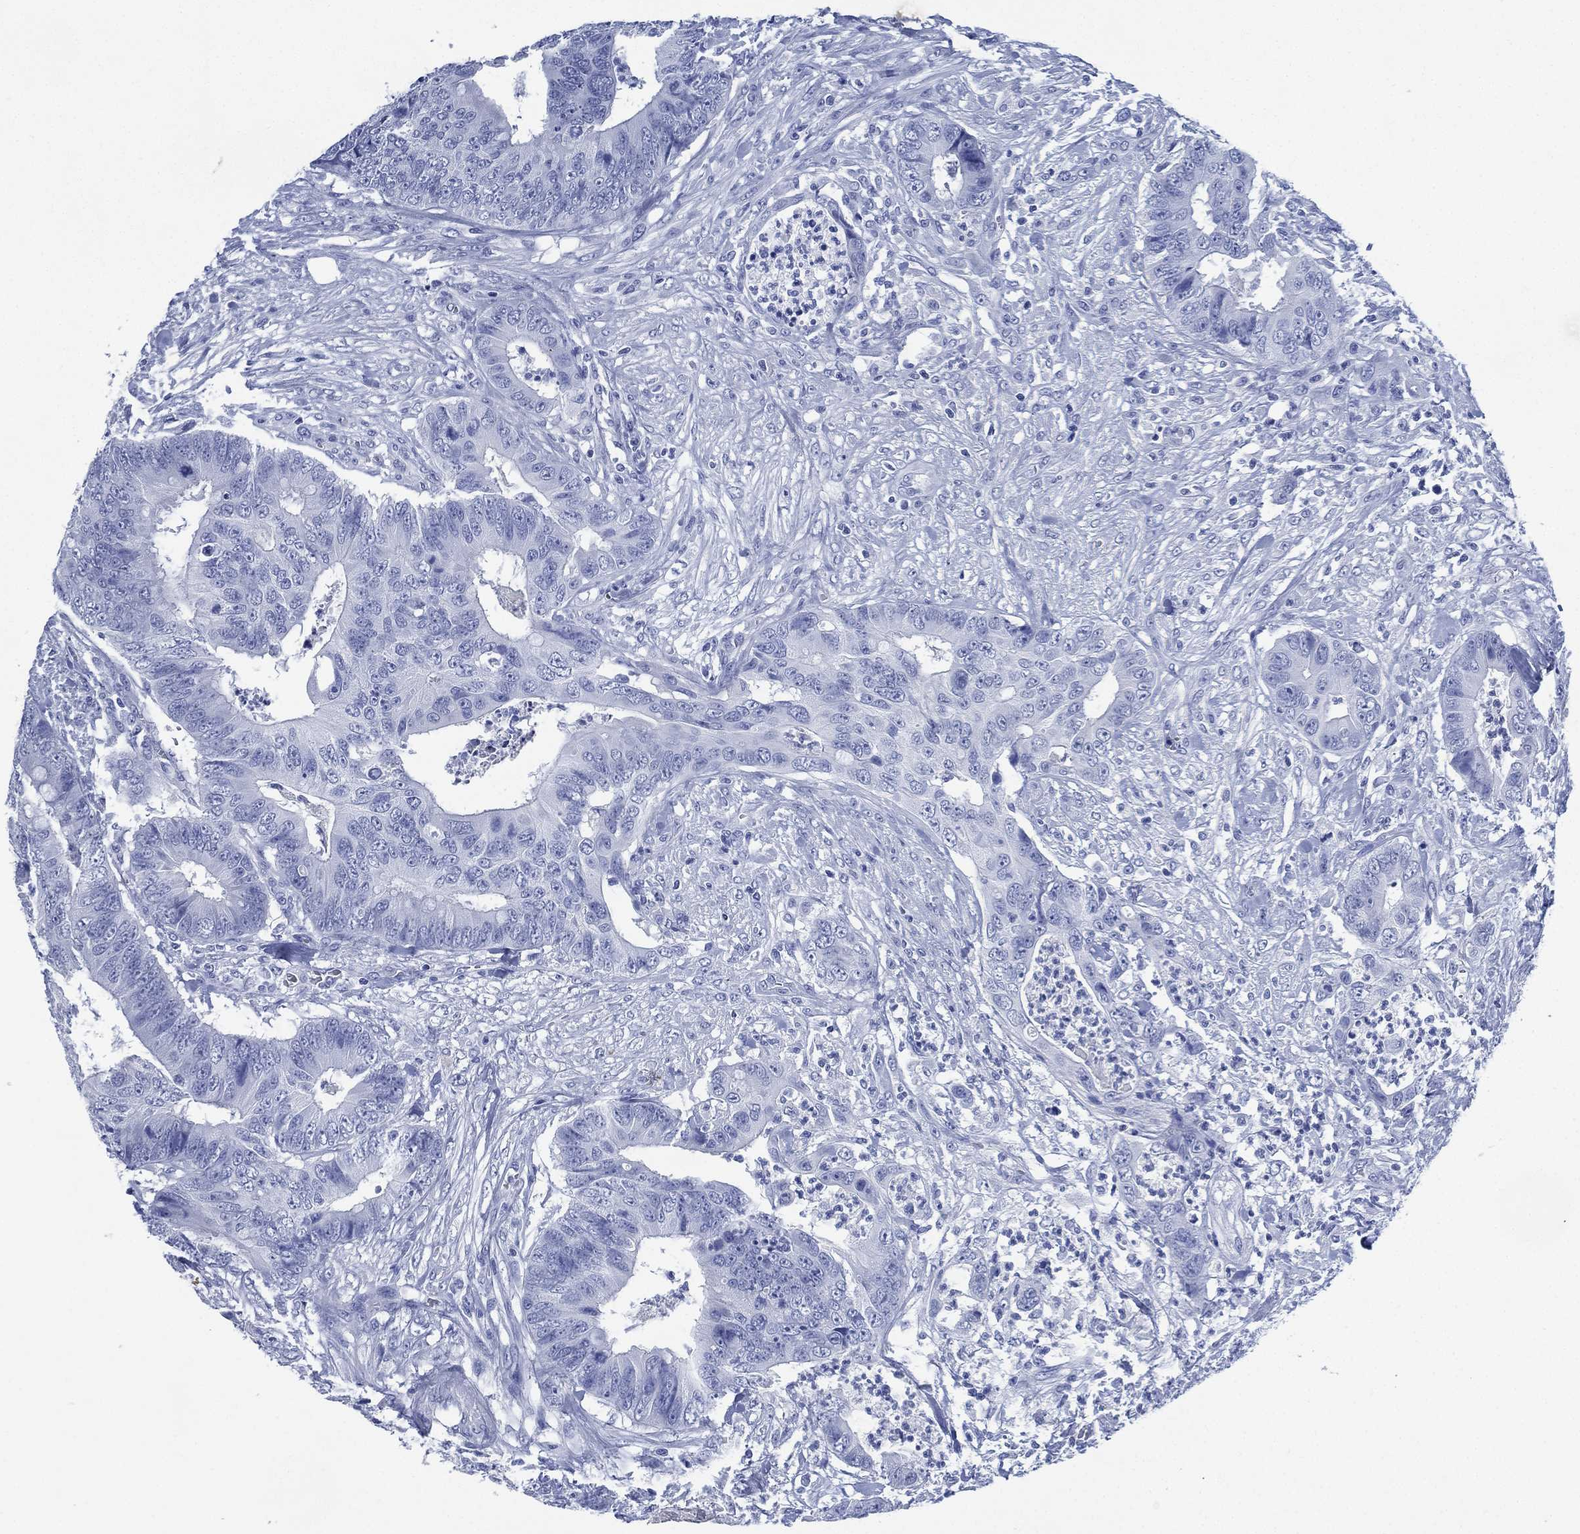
{"staining": {"intensity": "negative", "quantity": "none", "location": "none"}, "tissue": "colorectal cancer", "cell_type": "Tumor cells", "image_type": "cancer", "snomed": [{"axis": "morphology", "description": "Adenocarcinoma, NOS"}, {"axis": "topography", "description": "Colon"}], "caption": "Immunohistochemical staining of colorectal adenocarcinoma demonstrates no significant positivity in tumor cells.", "gene": "SIGLECL1", "patient": {"sex": "male", "age": 84}}